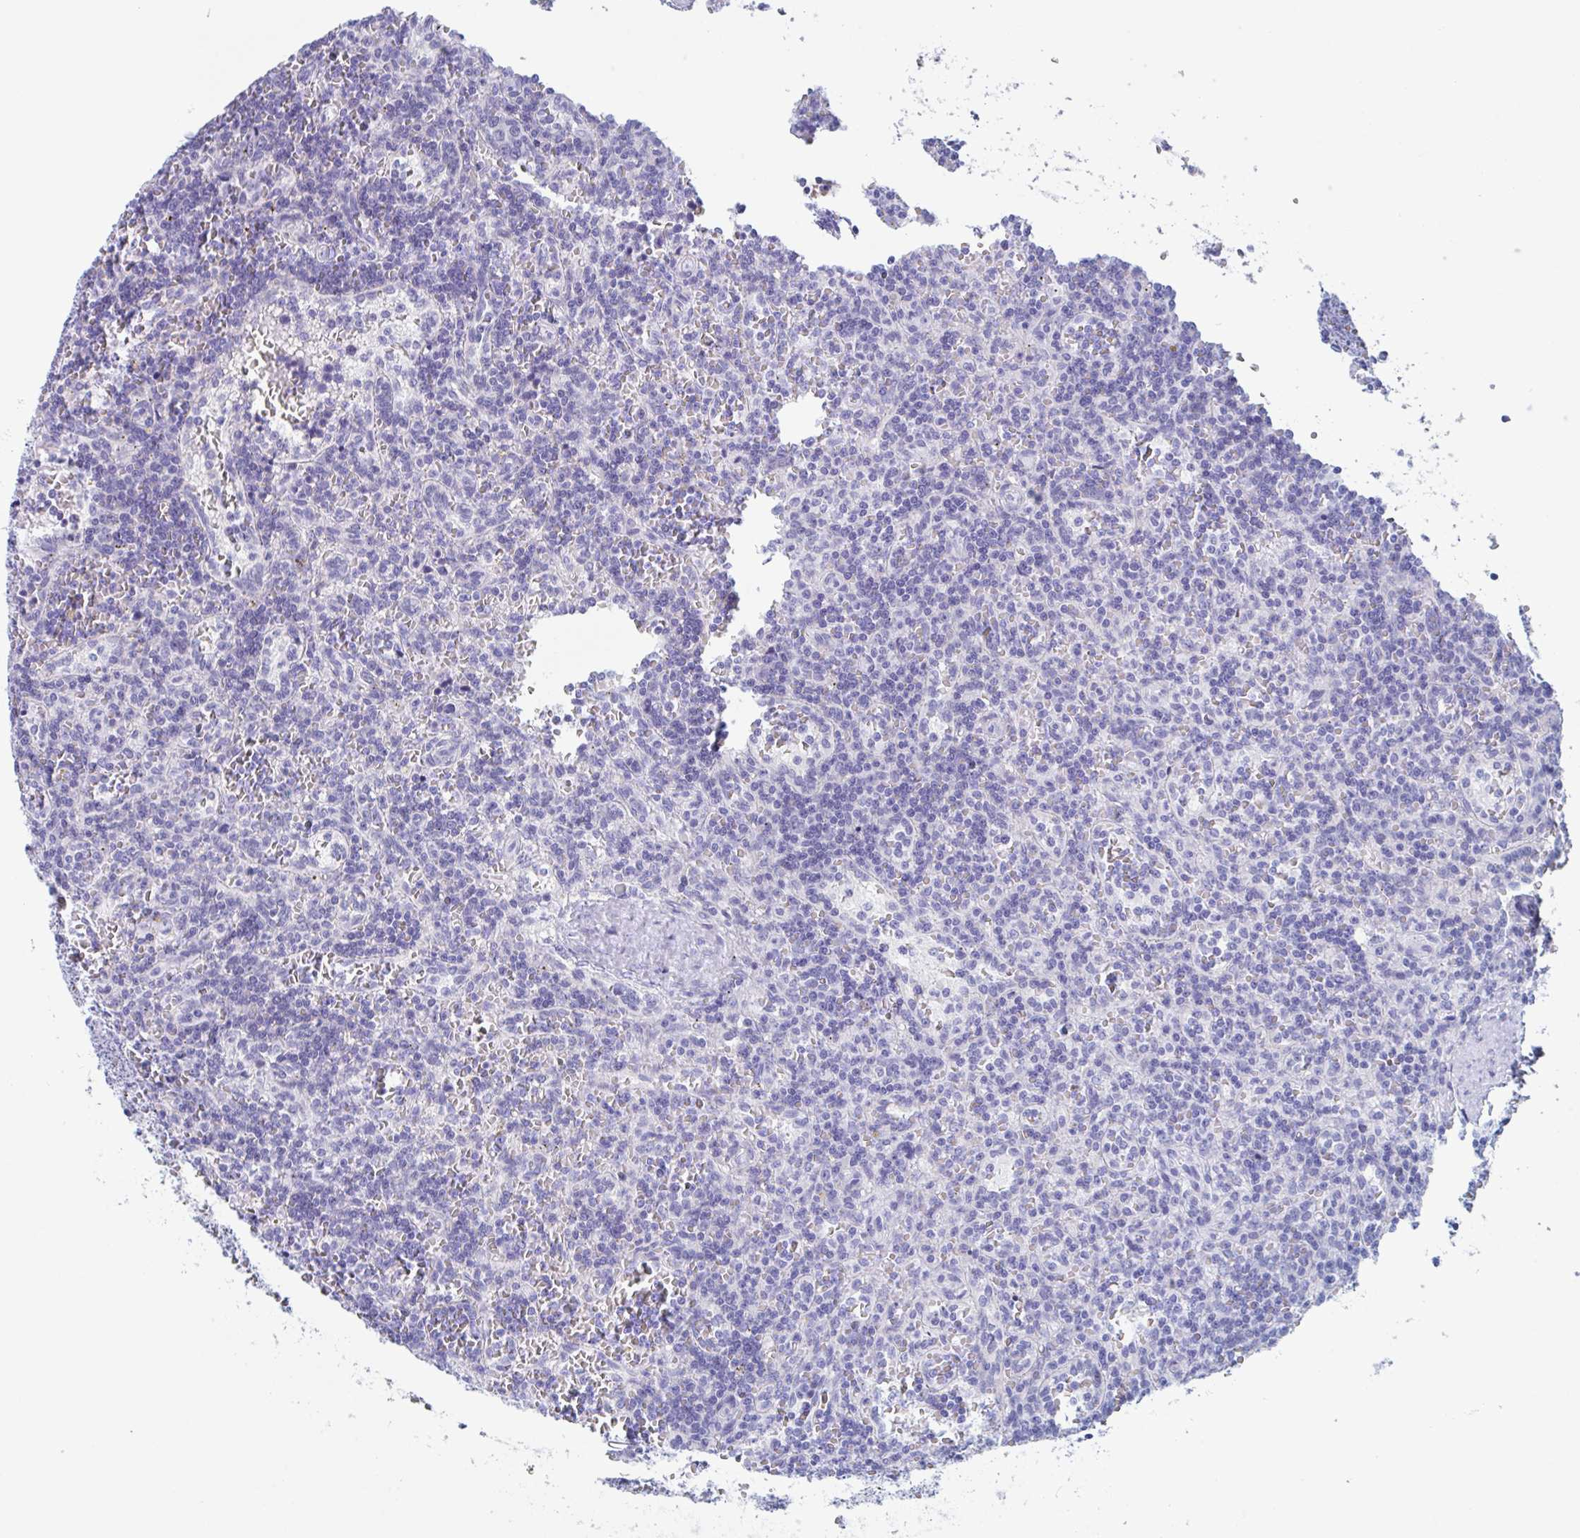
{"staining": {"intensity": "negative", "quantity": "none", "location": "none"}, "tissue": "lymphoma", "cell_type": "Tumor cells", "image_type": "cancer", "snomed": [{"axis": "morphology", "description": "Malignant lymphoma, non-Hodgkin's type, Low grade"}, {"axis": "topography", "description": "Spleen"}], "caption": "IHC photomicrograph of neoplastic tissue: lymphoma stained with DAB (3,3'-diaminobenzidine) reveals no significant protein staining in tumor cells. The staining was performed using DAB (3,3'-diaminobenzidine) to visualize the protein expression in brown, while the nuclei were stained in blue with hematoxylin (Magnification: 20x).", "gene": "ZPBP", "patient": {"sex": "male", "age": 73}}